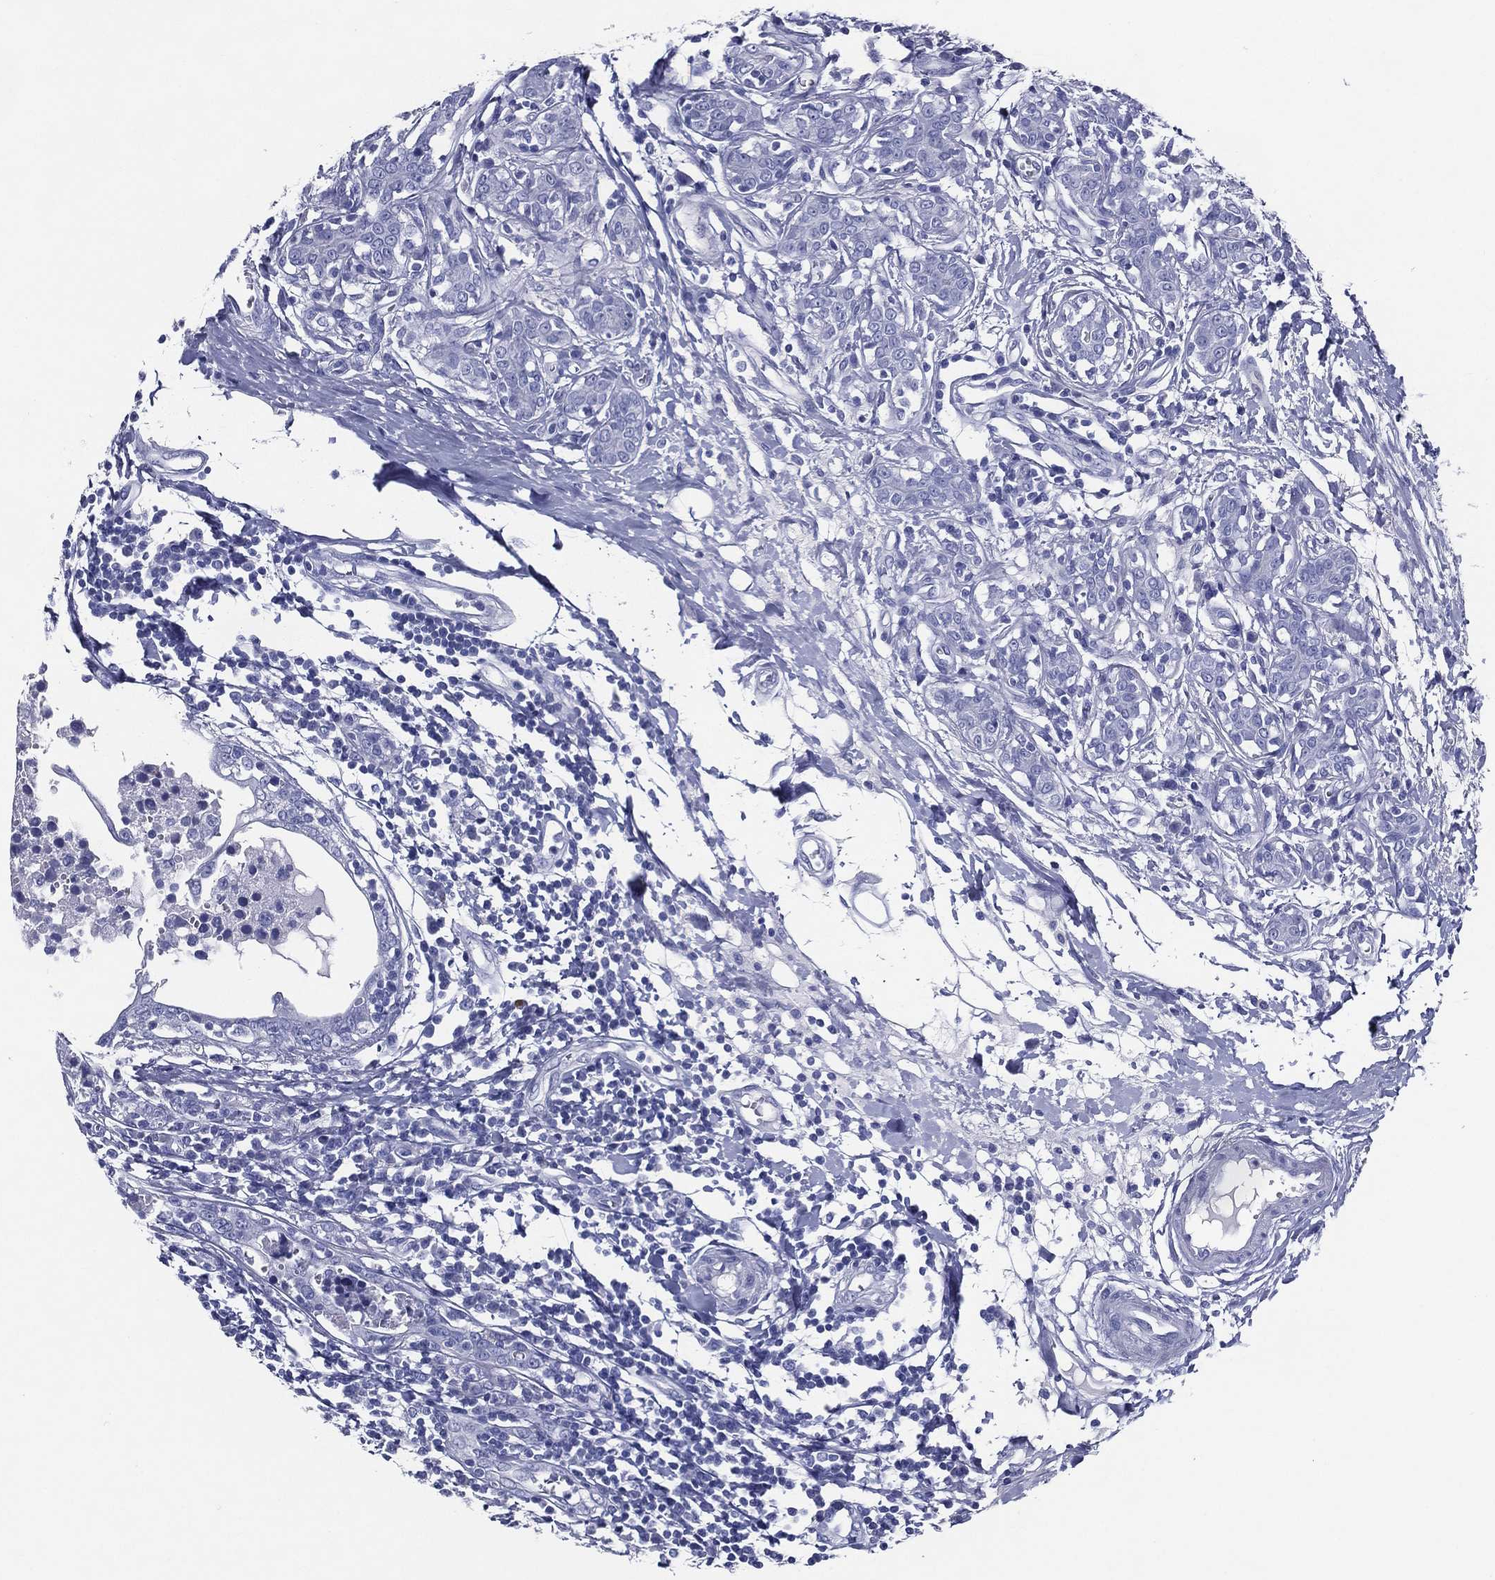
{"staining": {"intensity": "negative", "quantity": "none", "location": "none"}, "tissue": "breast cancer", "cell_type": "Tumor cells", "image_type": "cancer", "snomed": [{"axis": "morphology", "description": "Duct carcinoma"}, {"axis": "topography", "description": "Breast"}], "caption": "This is a photomicrograph of immunohistochemistry (IHC) staining of breast infiltrating ductal carcinoma, which shows no positivity in tumor cells. Brightfield microscopy of immunohistochemistry (IHC) stained with DAB (3,3'-diaminobenzidine) (brown) and hematoxylin (blue), captured at high magnification.", "gene": "ACE2", "patient": {"sex": "female", "age": 30}}